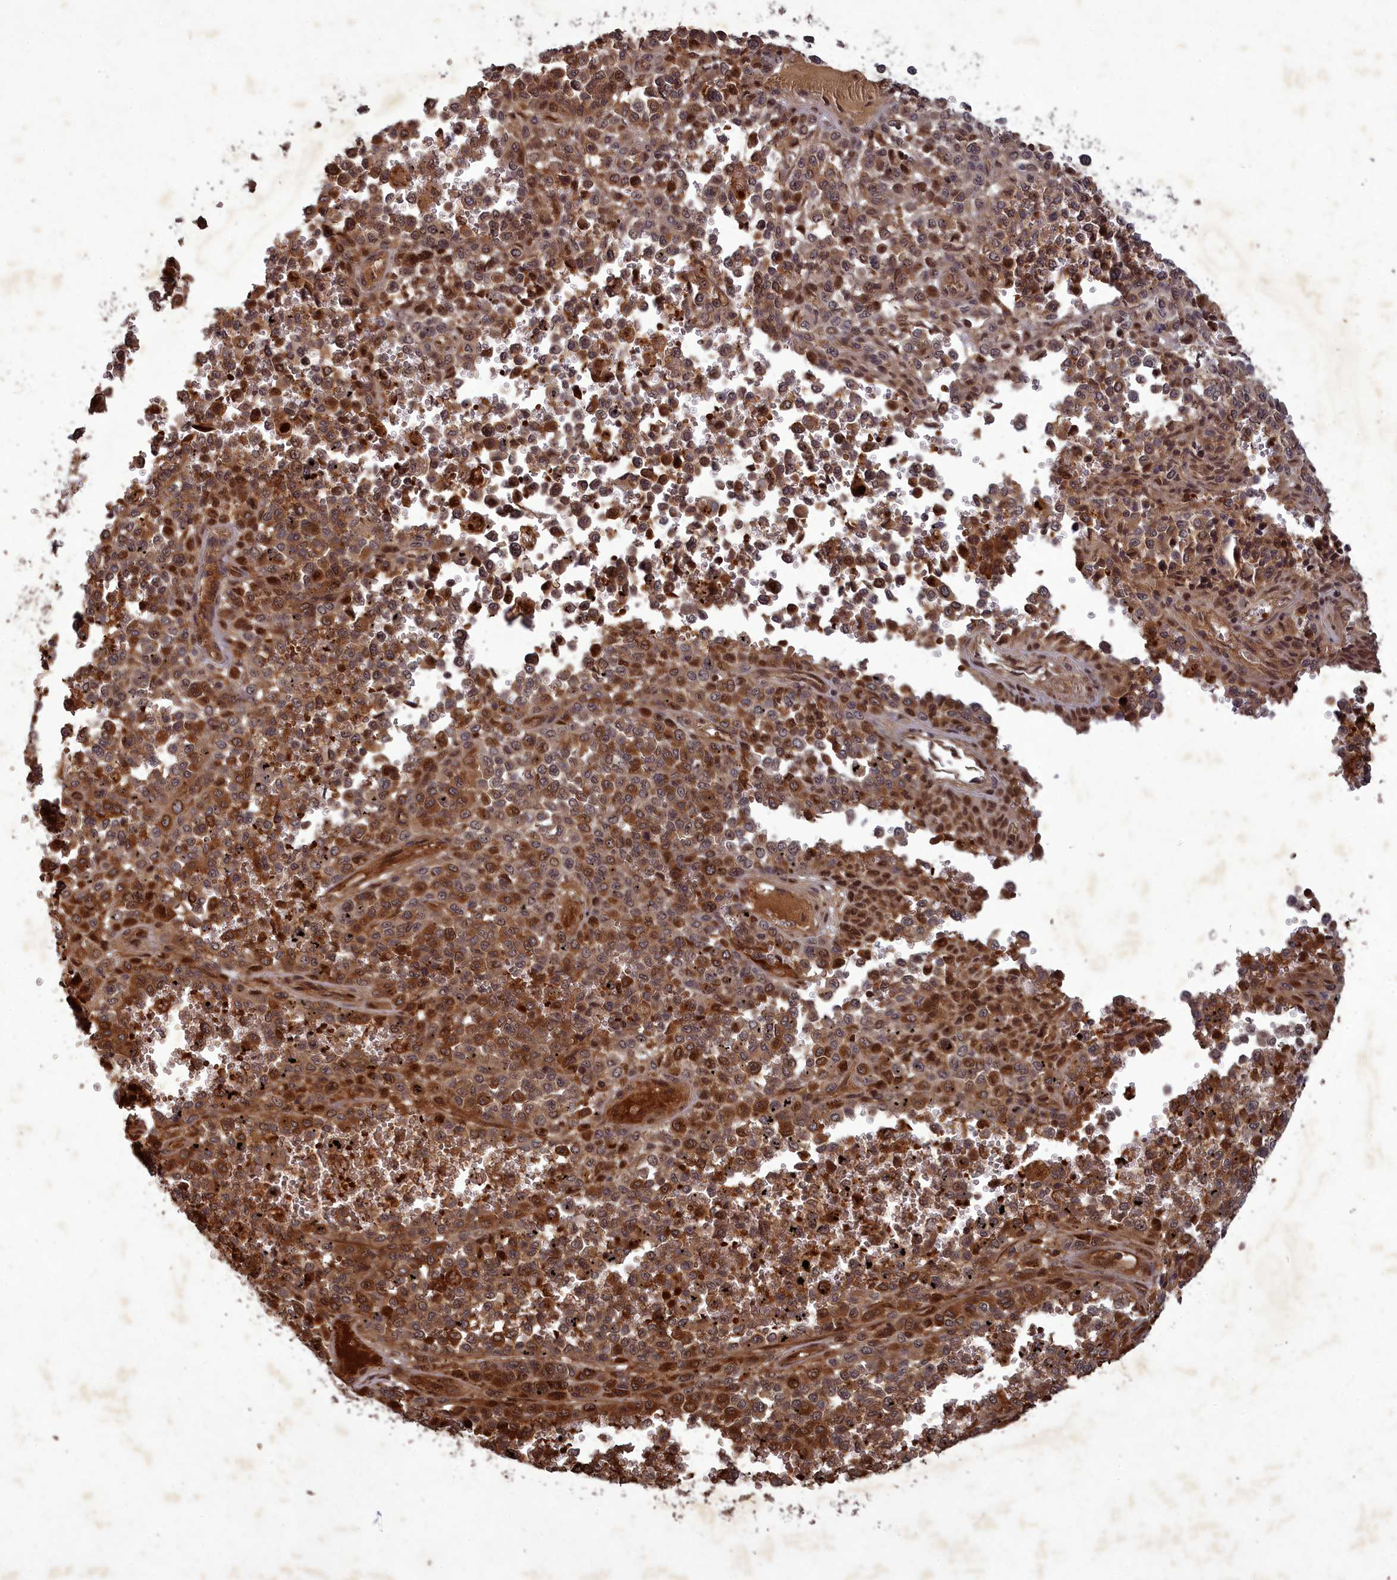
{"staining": {"intensity": "moderate", "quantity": ">75%", "location": "cytoplasmic/membranous,nuclear"}, "tissue": "melanoma", "cell_type": "Tumor cells", "image_type": "cancer", "snomed": [{"axis": "morphology", "description": "Malignant melanoma, Metastatic site"}, {"axis": "topography", "description": "Pancreas"}], "caption": "Immunohistochemical staining of malignant melanoma (metastatic site) shows moderate cytoplasmic/membranous and nuclear protein staining in approximately >75% of tumor cells.", "gene": "SRMS", "patient": {"sex": "female", "age": 30}}